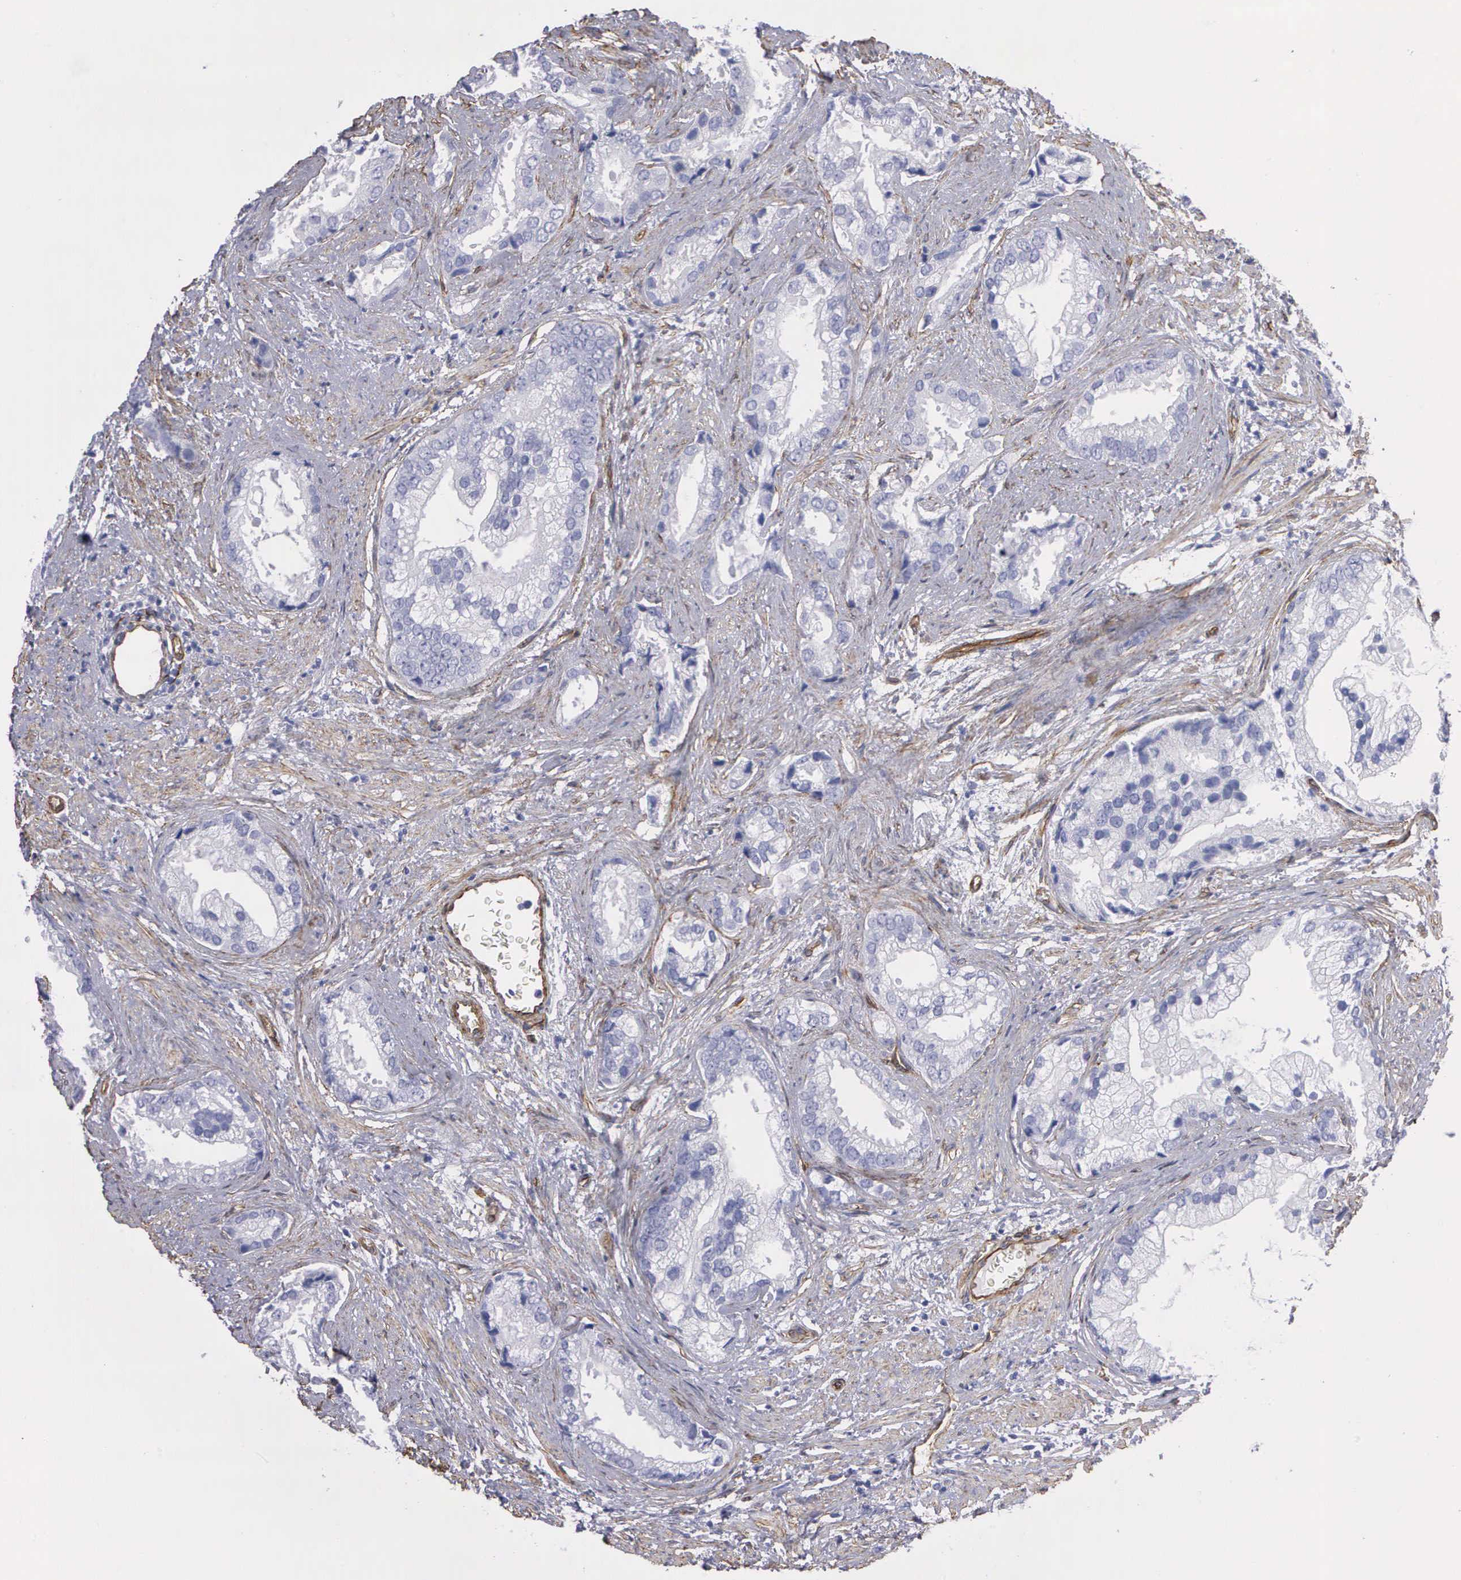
{"staining": {"intensity": "negative", "quantity": "none", "location": "none"}, "tissue": "prostate cancer", "cell_type": "Tumor cells", "image_type": "cancer", "snomed": [{"axis": "morphology", "description": "Adenocarcinoma, Medium grade"}, {"axis": "topography", "description": "Prostate"}], "caption": "Prostate cancer (adenocarcinoma (medium-grade)) was stained to show a protein in brown. There is no significant expression in tumor cells.", "gene": "MAGEB10", "patient": {"sex": "male", "age": 65}}